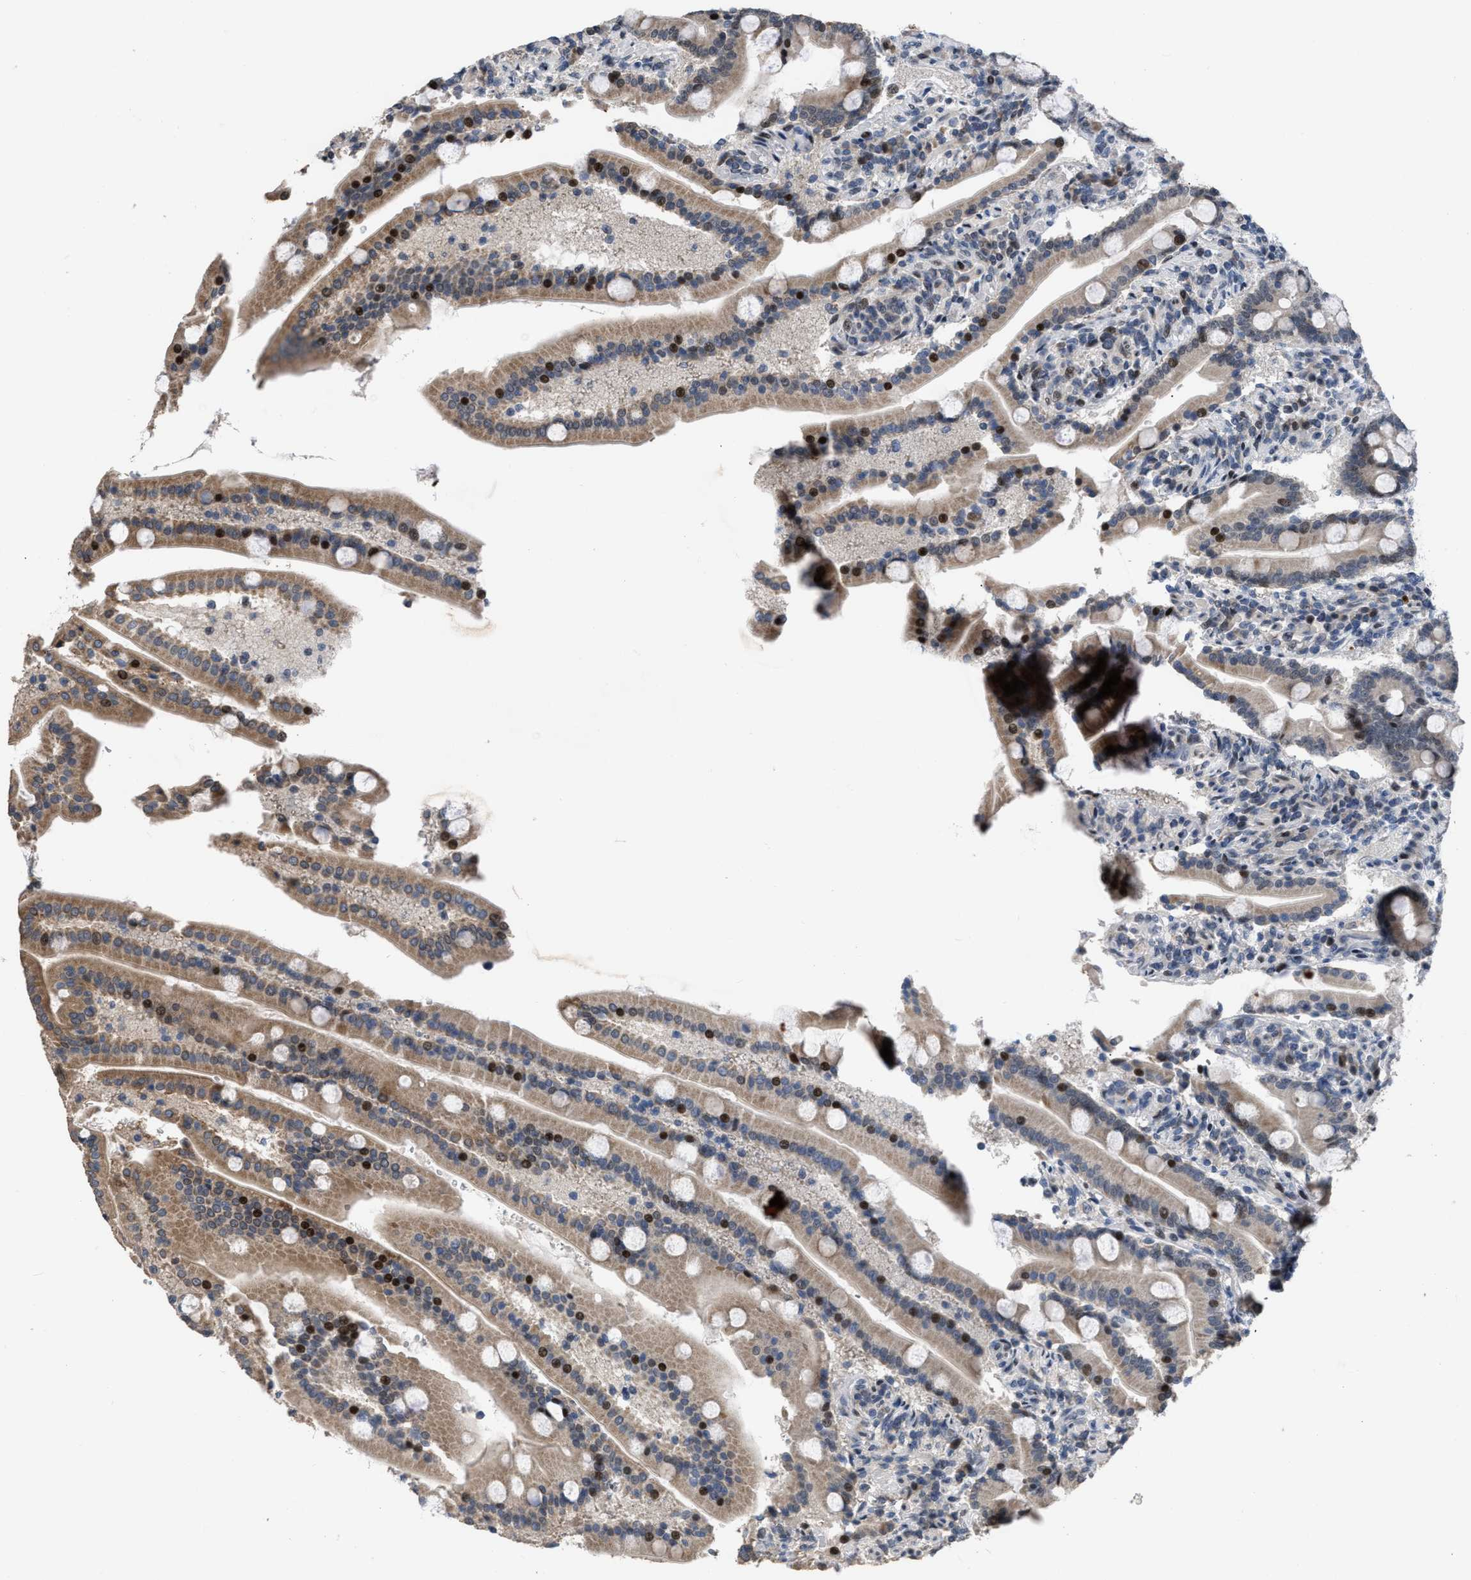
{"staining": {"intensity": "strong", "quantity": "25%-75%", "location": "cytoplasmic/membranous,nuclear"}, "tissue": "duodenum", "cell_type": "Glandular cells", "image_type": "normal", "snomed": [{"axis": "morphology", "description": "Normal tissue, NOS"}, {"axis": "topography", "description": "Duodenum"}], "caption": "Protein positivity by immunohistochemistry (IHC) exhibits strong cytoplasmic/membranous,nuclear staining in approximately 25%-75% of glandular cells in unremarkable duodenum. (IHC, brightfield microscopy, high magnification).", "gene": "SETDB1", "patient": {"sex": "male", "age": 54}}